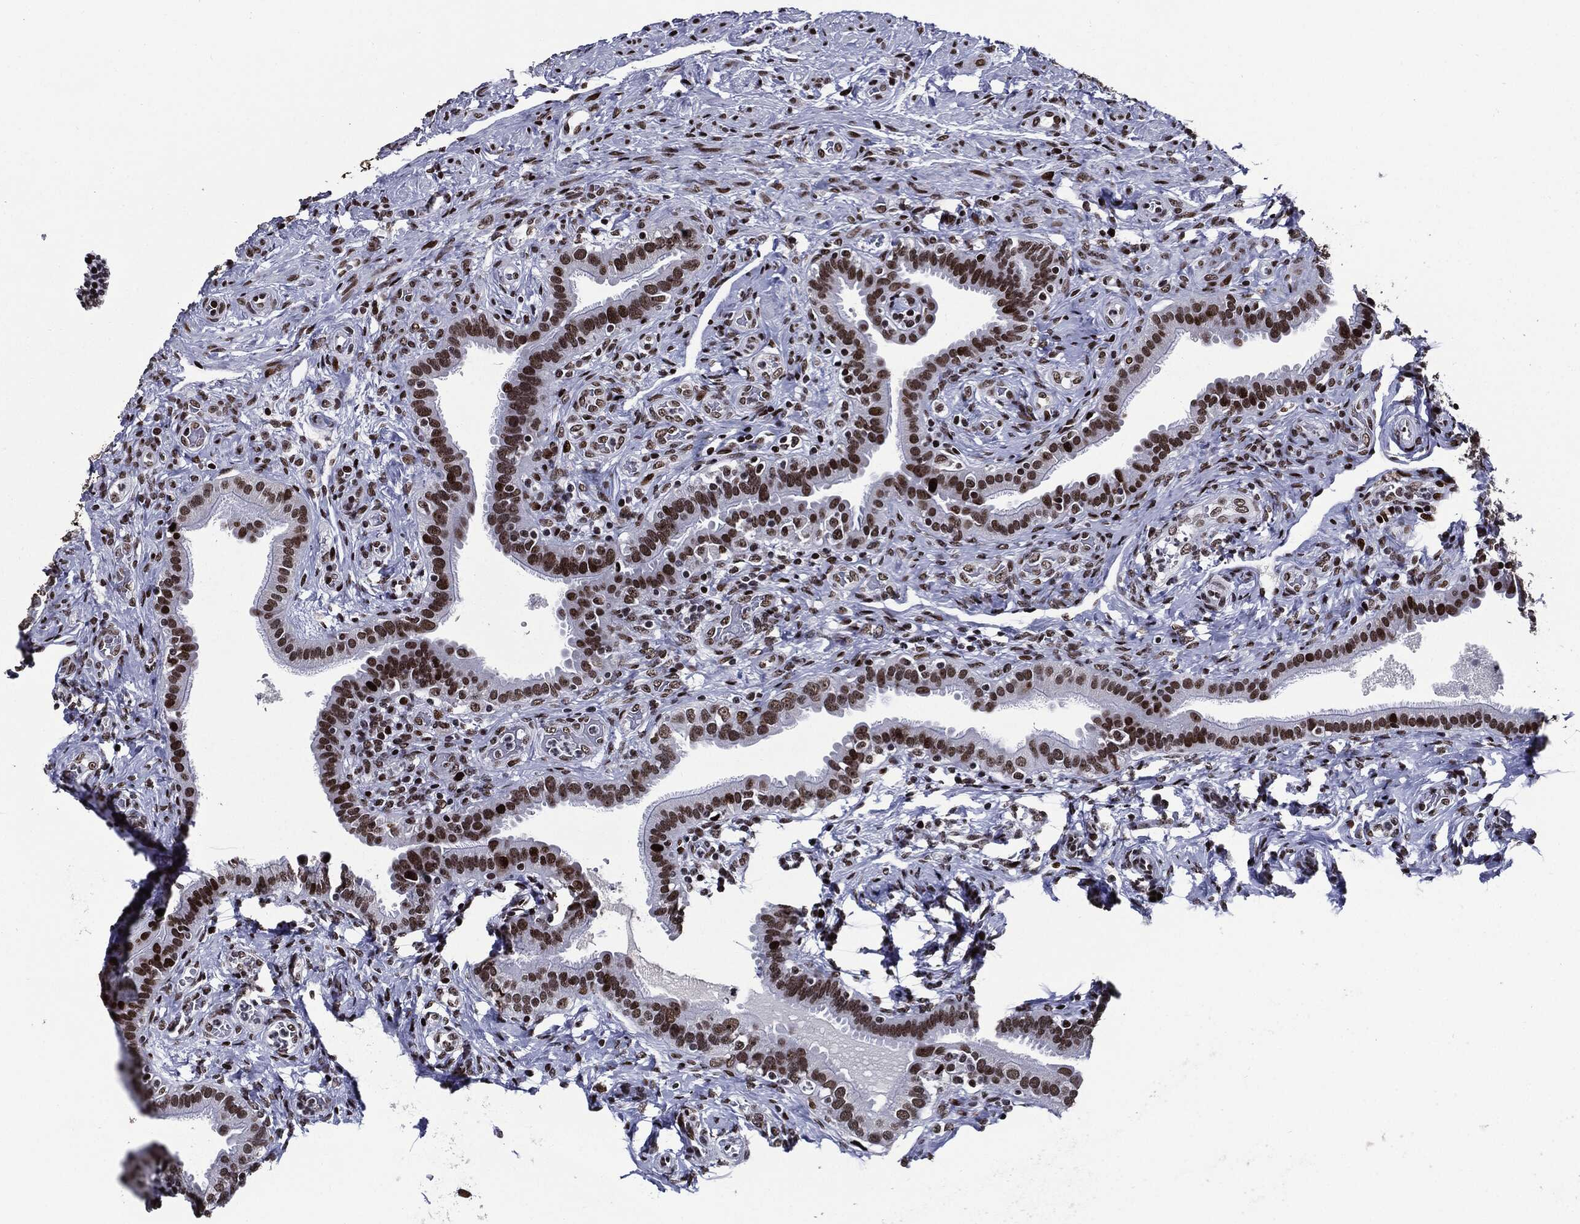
{"staining": {"intensity": "strong", "quantity": ">75%", "location": "nuclear"}, "tissue": "fallopian tube", "cell_type": "Glandular cells", "image_type": "normal", "snomed": [{"axis": "morphology", "description": "Normal tissue, NOS"}, {"axis": "topography", "description": "Fallopian tube"}], "caption": "High-magnification brightfield microscopy of benign fallopian tube stained with DAB (3,3'-diaminobenzidine) (brown) and counterstained with hematoxylin (blue). glandular cells exhibit strong nuclear expression is appreciated in approximately>75% of cells.", "gene": "ZFP91", "patient": {"sex": "female", "age": 41}}